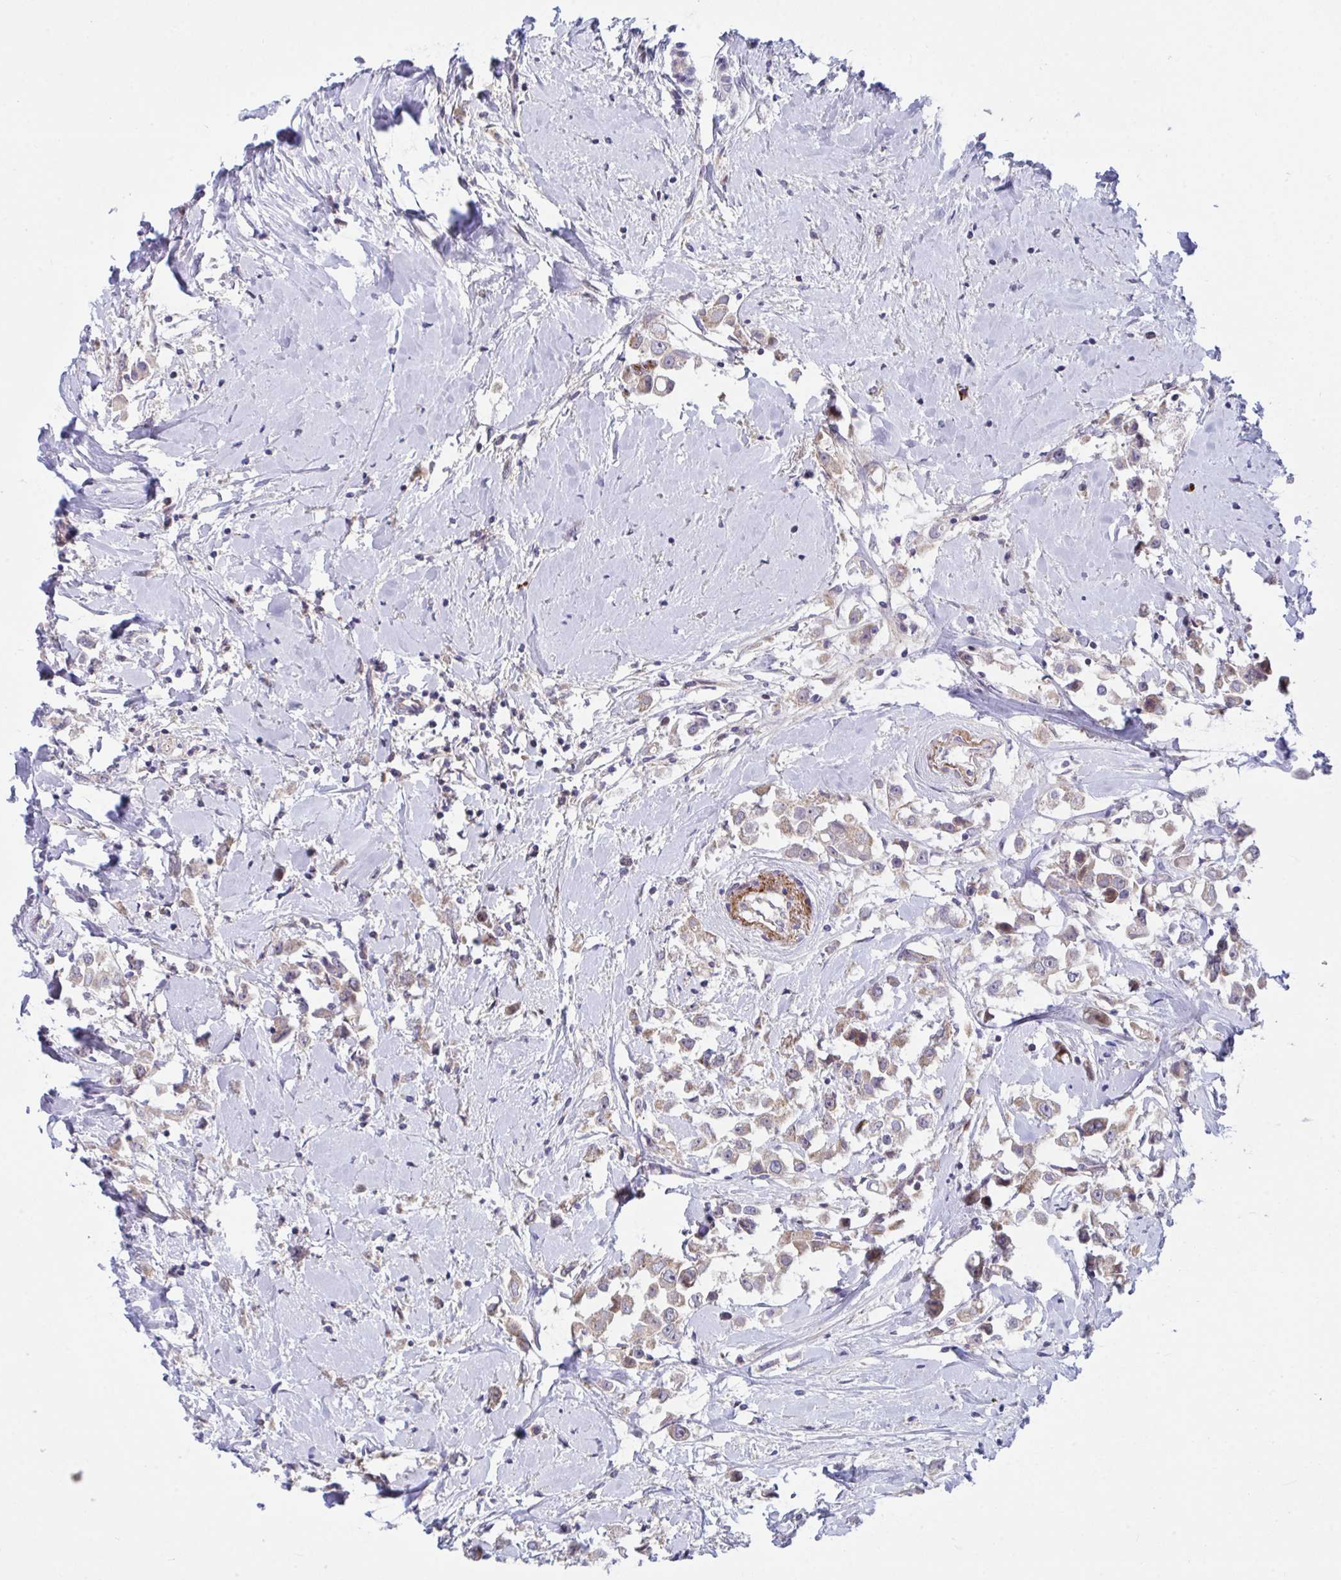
{"staining": {"intensity": "weak", "quantity": "<25%", "location": "cytoplasmic/membranous"}, "tissue": "breast cancer", "cell_type": "Tumor cells", "image_type": "cancer", "snomed": [{"axis": "morphology", "description": "Duct carcinoma"}, {"axis": "topography", "description": "Breast"}], "caption": "An IHC image of breast infiltrating ductal carcinoma is shown. There is no staining in tumor cells of breast infiltrating ductal carcinoma.", "gene": "IL37", "patient": {"sex": "female", "age": 61}}